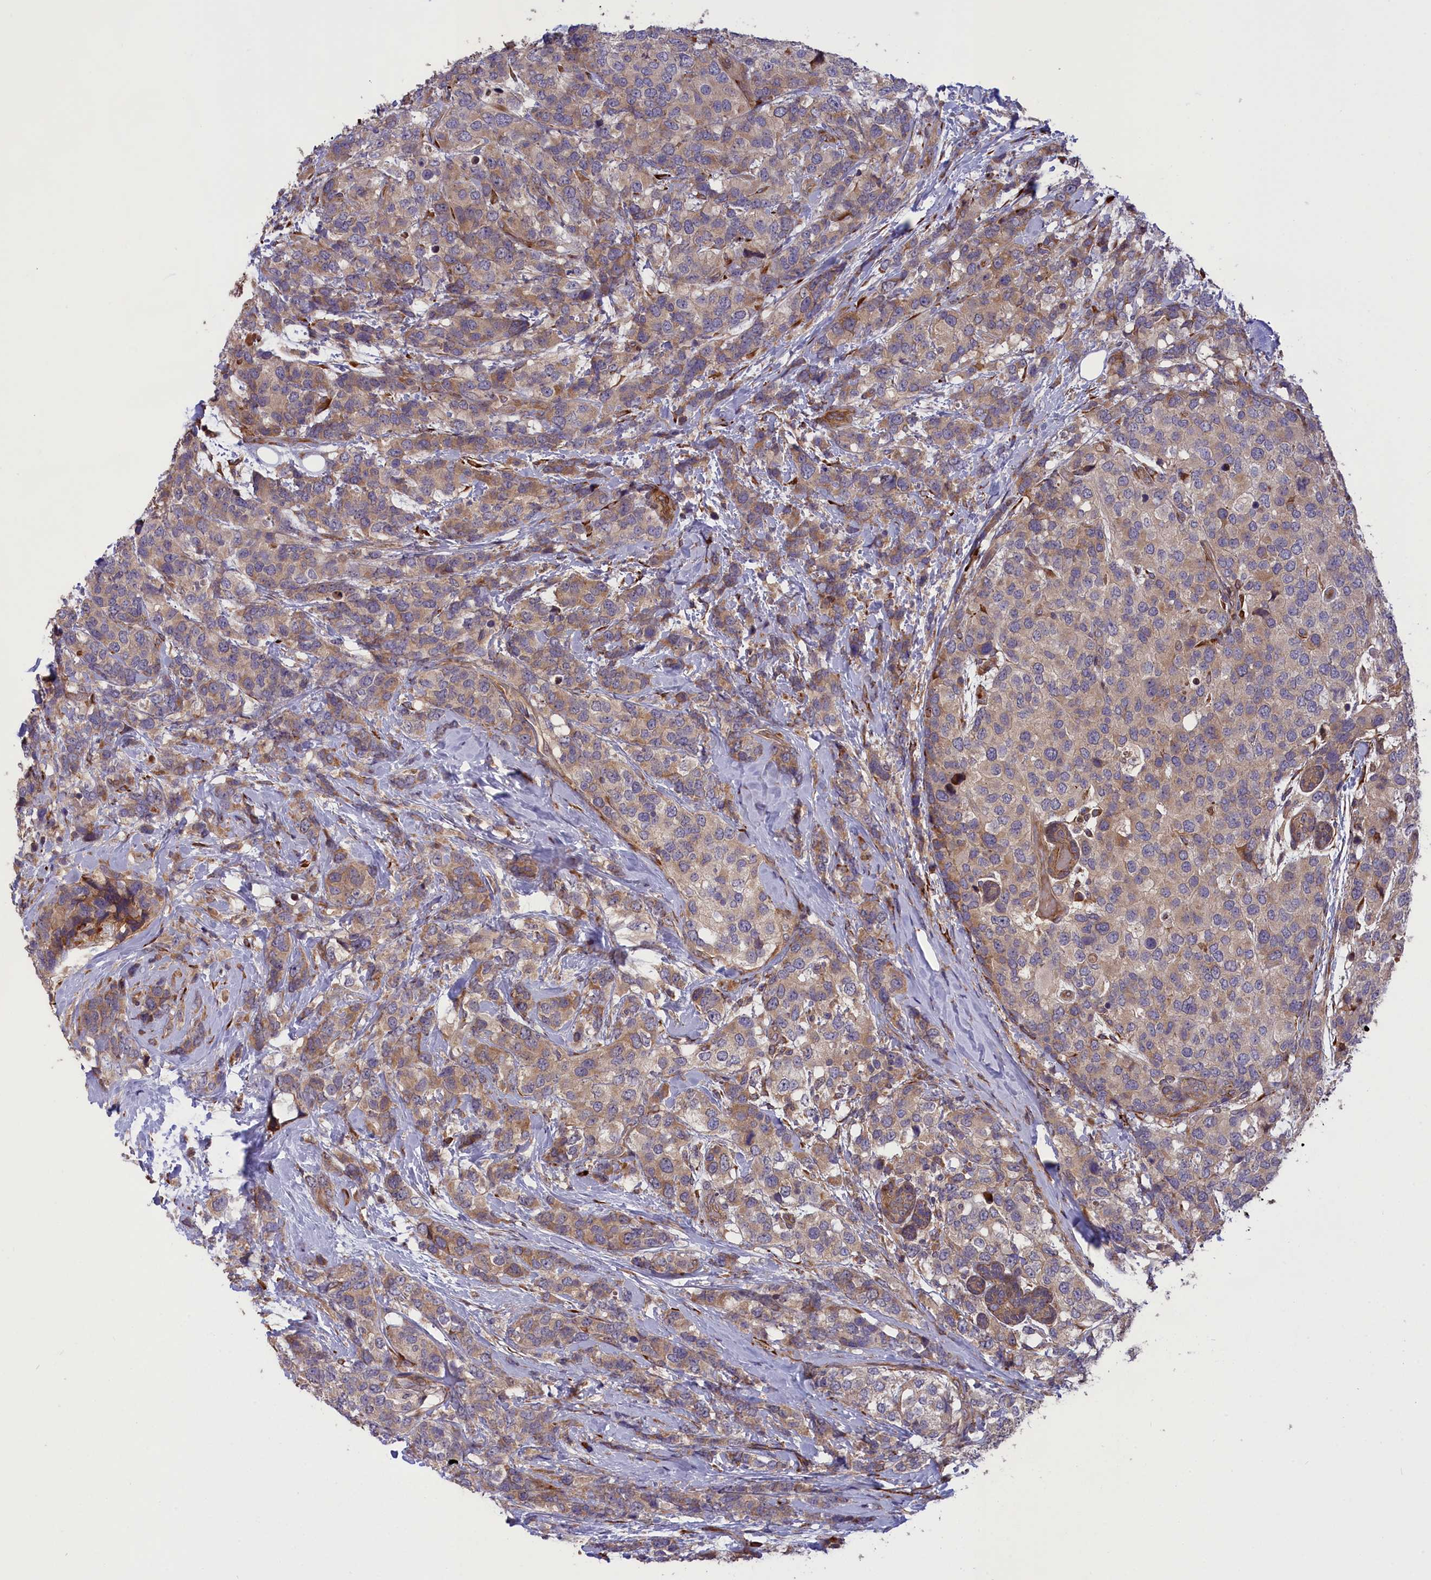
{"staining": {"intensity": "moderate", "quantity": "25%-75%", "location": "cytoplasmic/membranous"}, "tissue": "breast cancer", "cell_type": "Tumor cells", "image_type": "cancer", "snomed": [{"axis": "morphology", "description": "Lobular carcinoma"}, {"axis": "topography", "description": "Breast"}], "caption": "Breast cancer tissue demonstrates moderate cytoplasmic/membranous positivity in about 25%-75% of tumor cells The staining was performed using DAB to visualize the protein expression in brown, while the nuclei were stained in blue with hematoxylin (Magnification: 20x).", "gene": "DDX60L", "patient": {"sex": "female", "age": 59}}